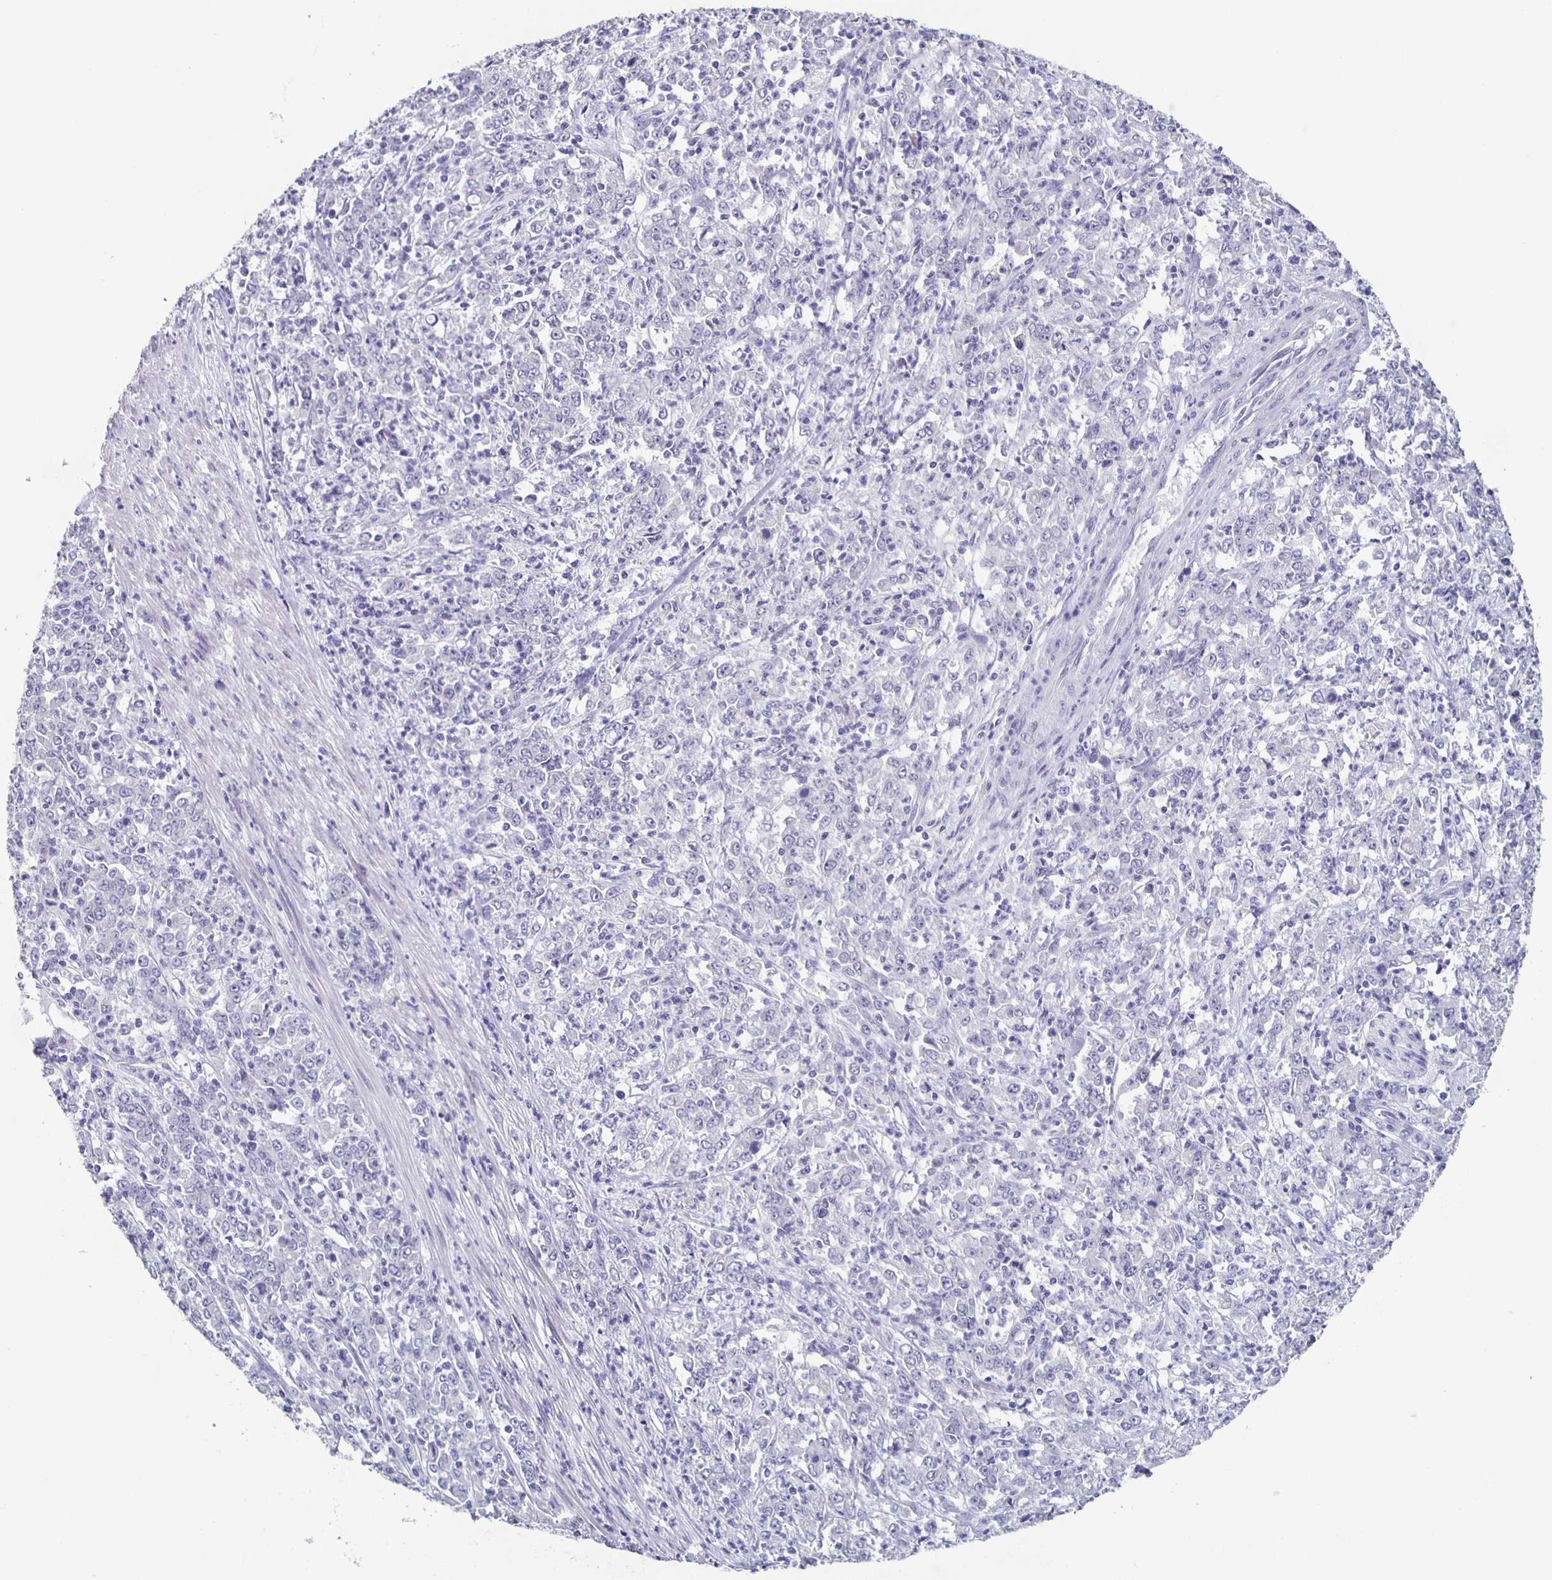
{"staining": {"intensity": "negative", "quantity": "none", "location": "none"}, "tissue": "stomach cancer", "cell_type": "Tumor cells", "image_type": "cancer", "snomed": [{"axis": "morphology", "description": "Adenocarcinoma, NOS"}, {"axis": "topography", "description": "Stomach, lower"}], "caption": "Protein analysis of stomach cancer reveals no significant positivity in tumor cells.", "gene": "CARNS1", "patient": {"sex": "female", "age": 71}}